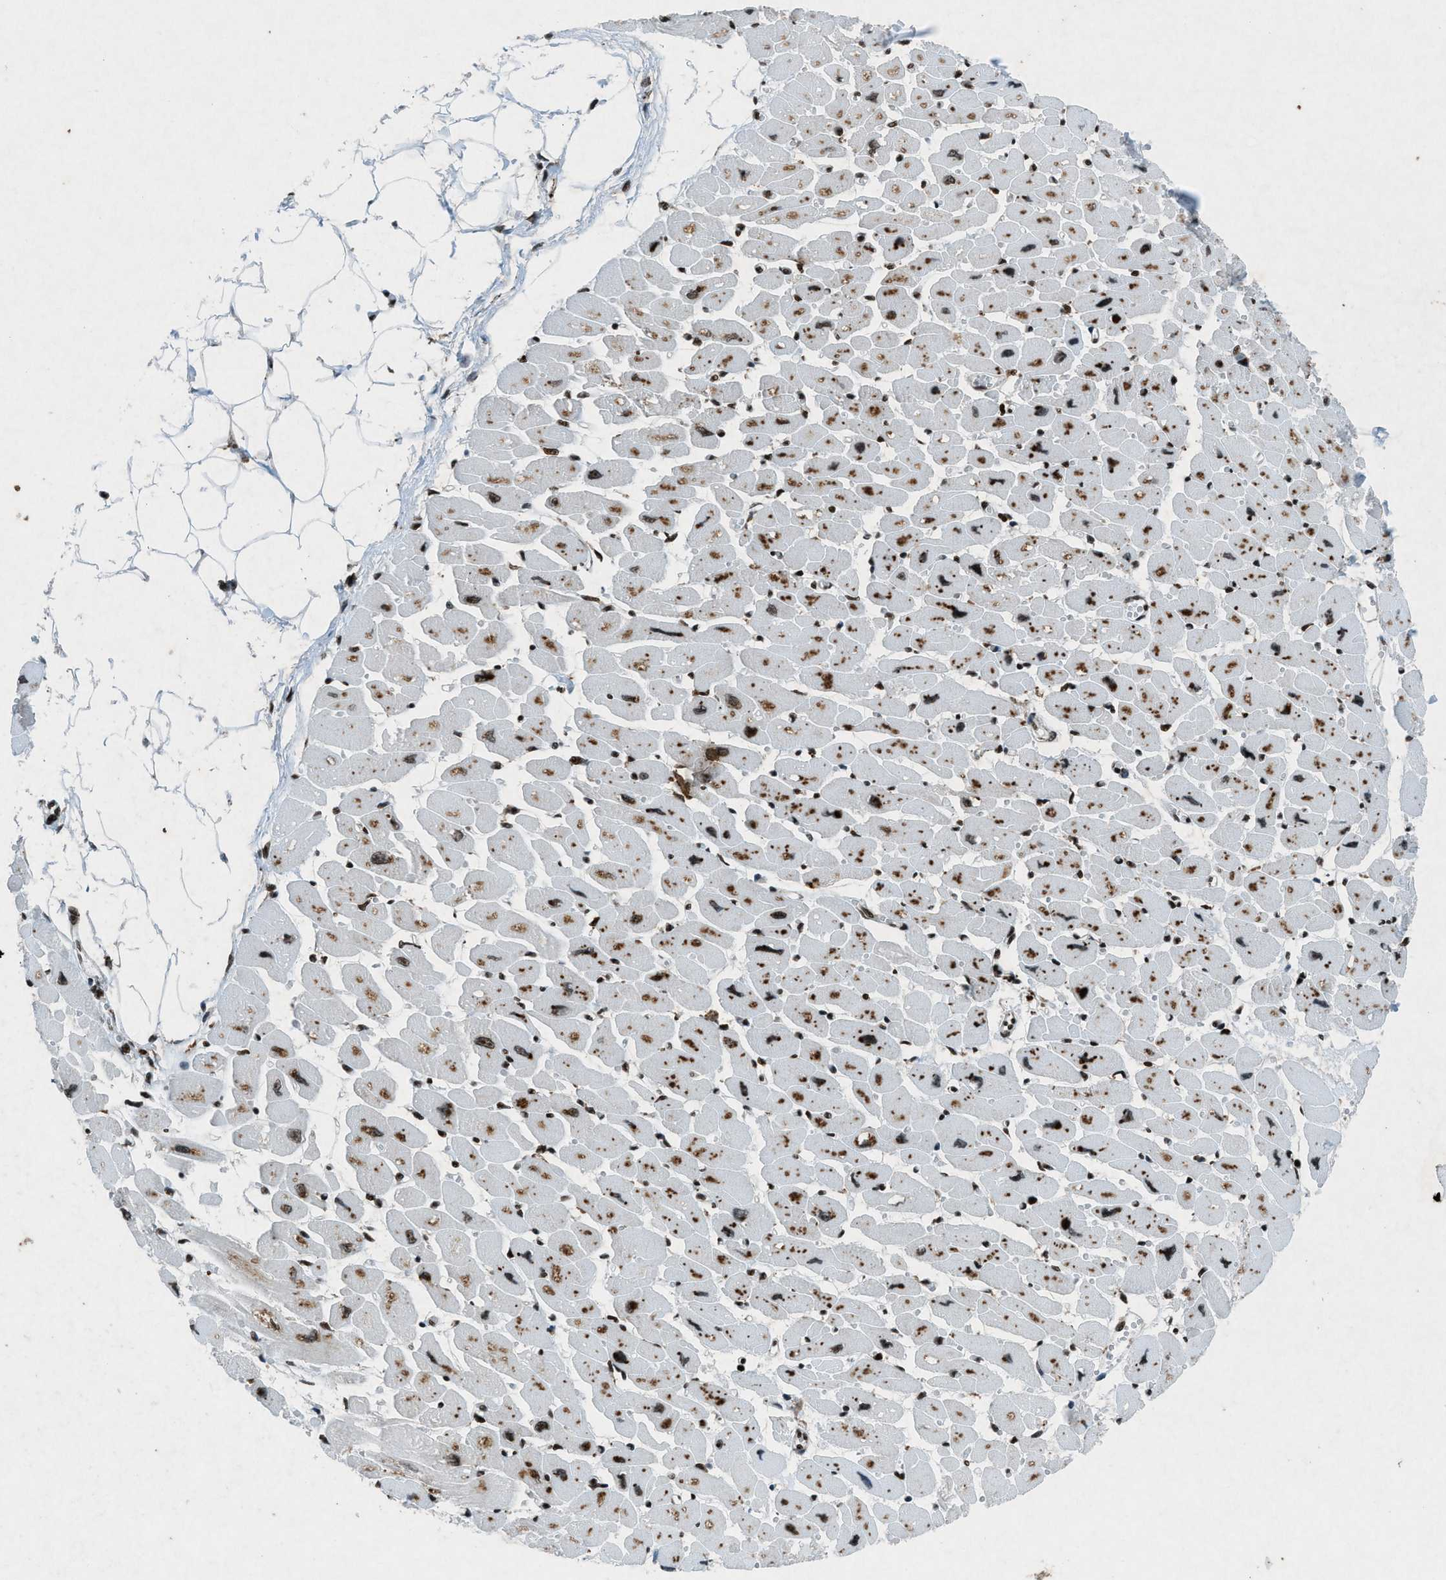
{"staining": {"intensity": "moderate", "quantity": "25%-75%", "location": "nuclear"}, "tissue": "heart muscle", "cell_type": "Cardiomyocytes", "image_type": "normal", "snomed": [{"axis": "morphology", "description": "Normal tissue, NOS"}, {"axis": "topography", "description": "Heart"}], "caption": "Immunohistochemical staining of normal heart muscle displays moderate nuclear protein positivity in approximately 25%-75% of cardiomyocytes.", "gene": "NXF1", "patient": {"sex": "female", "age": 54}}